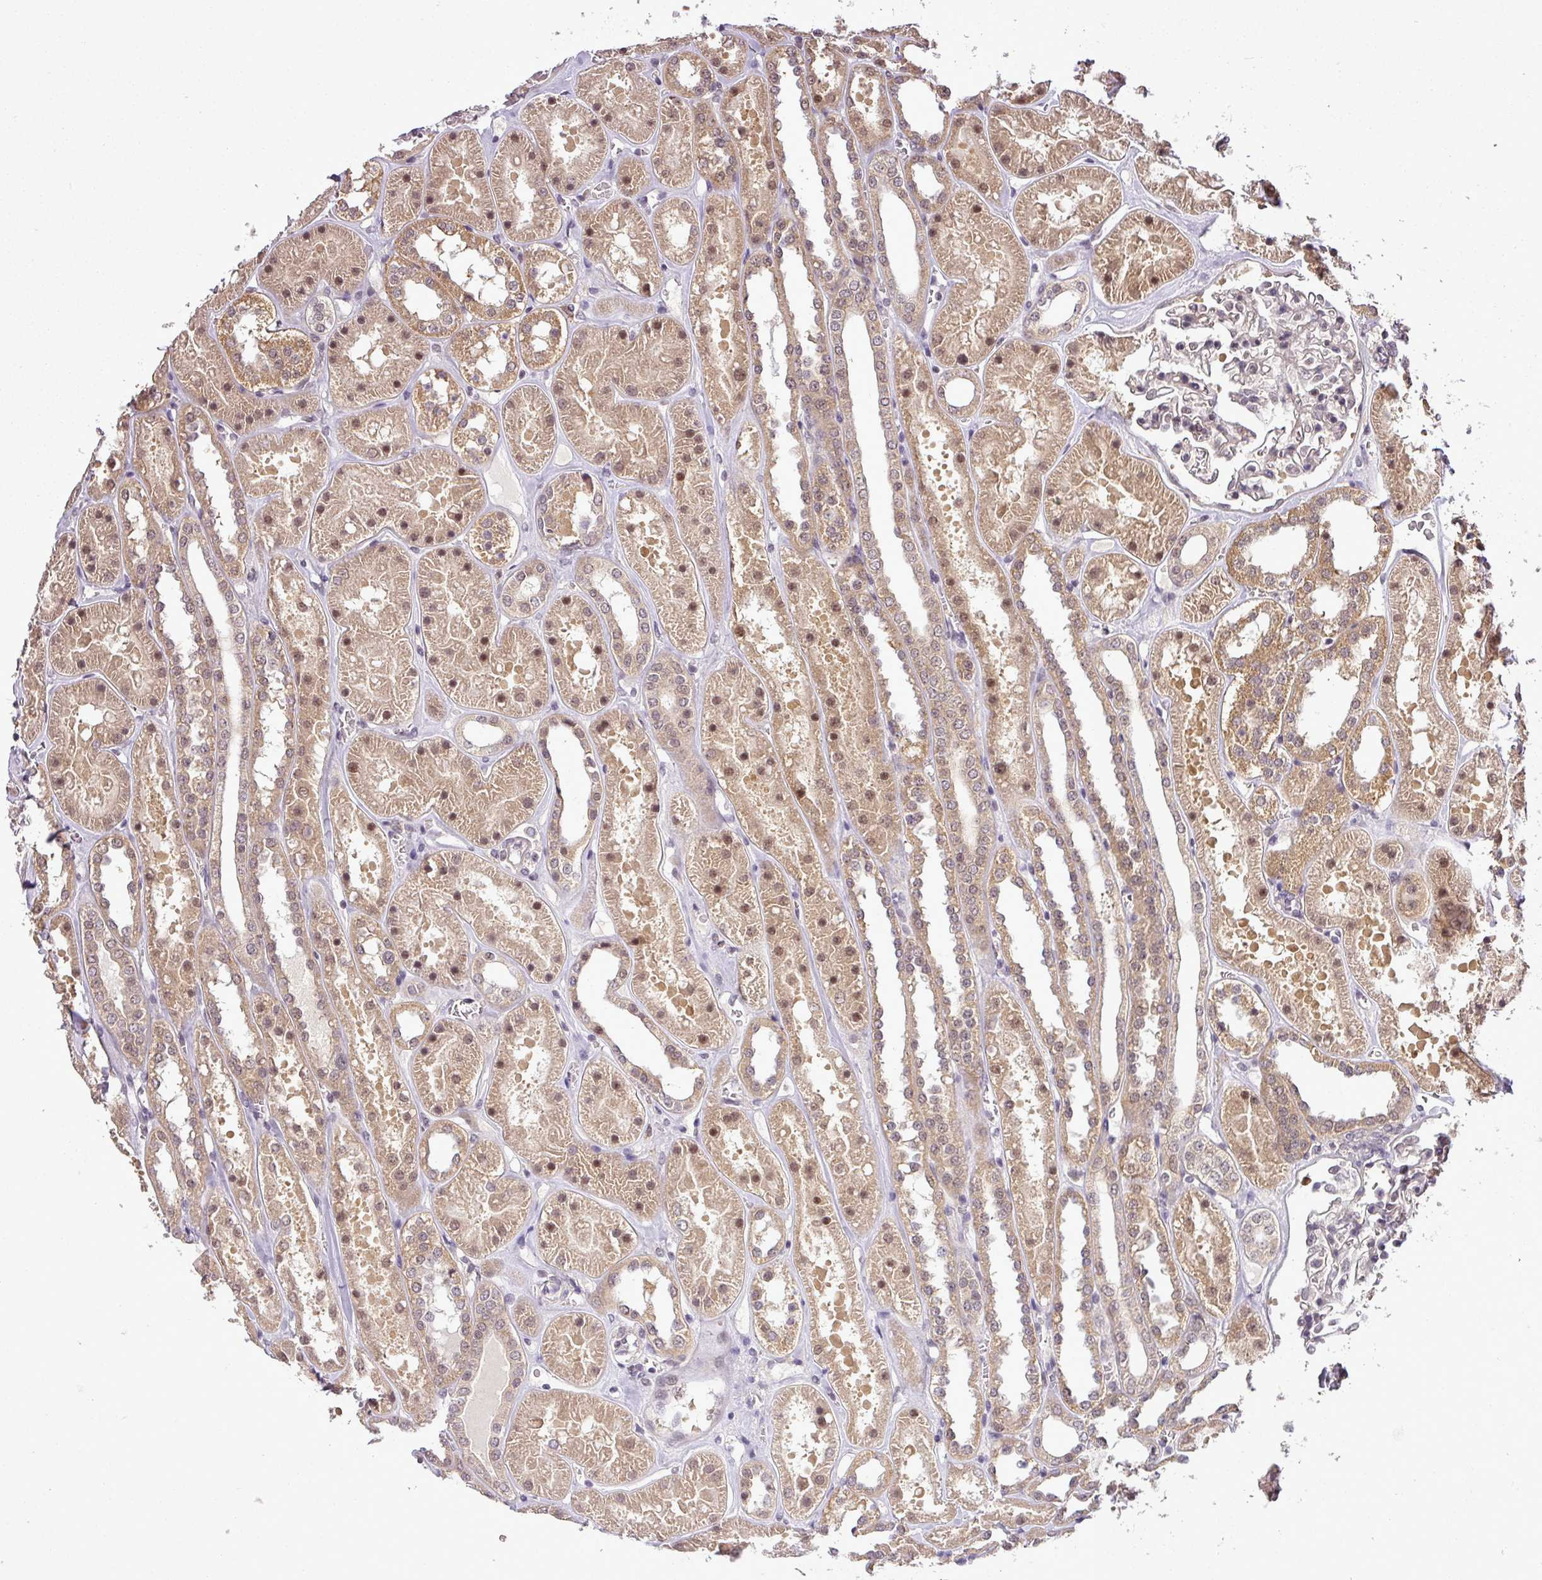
{"staining": {"intensity": "weak", "quantity": "25%-75%", "location": "nuclear"}, "tissue": "kidney", "cell_type": "Cells in glomeruli", "image_type": "normal", "snomed": [{"axis": "morphology", "description": "Normal tissue, NOS"}, {"axis": "topography", "description": "Kidney"}], "caption": "Immunohistochemical staining of normal human kidney shows 25%-75% levels of weak nuclear protein staining in about 25%-75% of cells in glomeruli. Using DAB (3,3'-diaminobenzidine) (brown) and hematoxylin (blue) stains, captured at high magnification using brightfield microscopy.", "gene": "MFHAS1", "patient": {"sex": "female", "age": 41}}